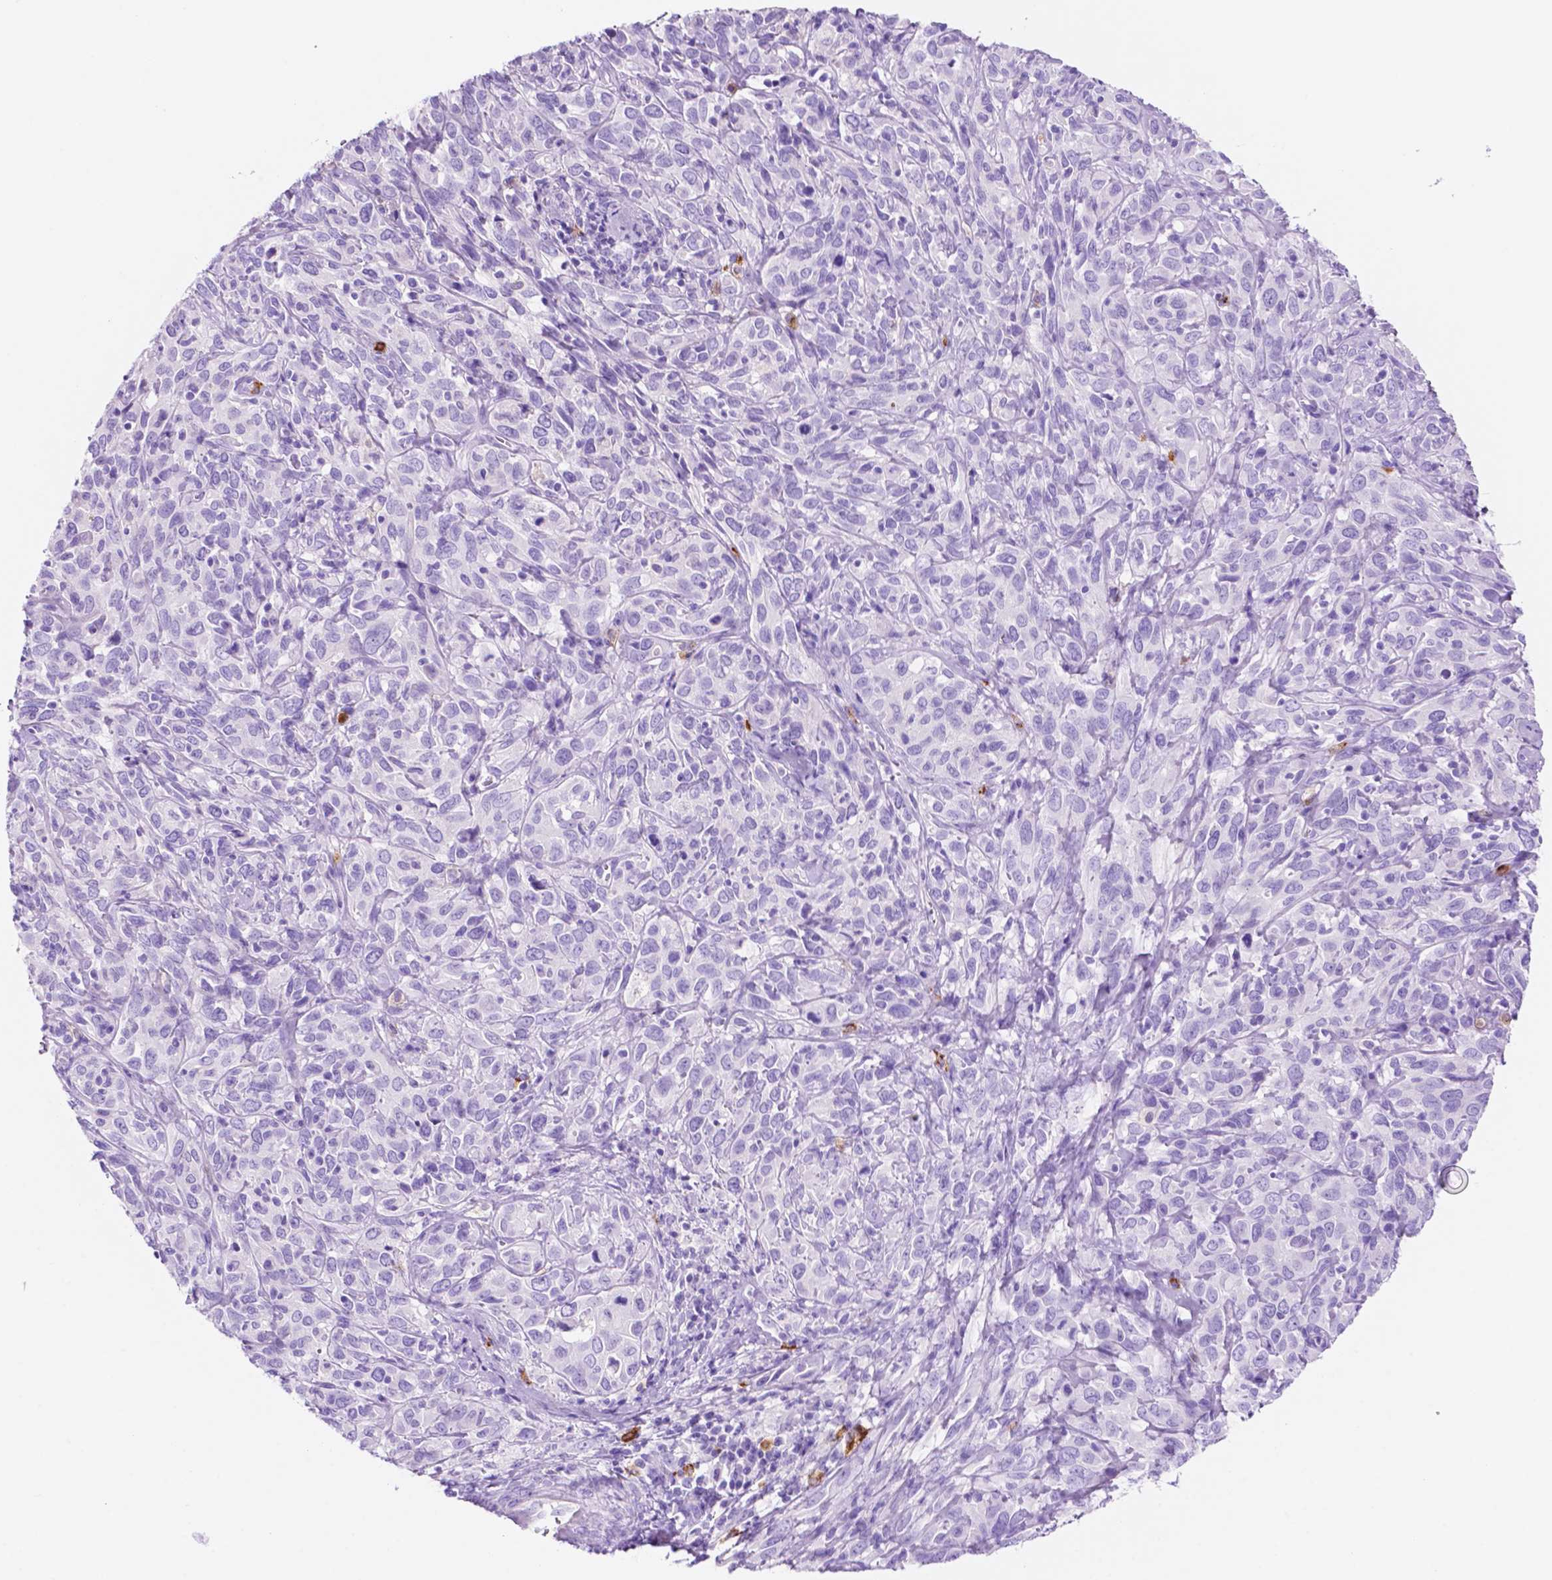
{"staining": {"intensity": "negative", "quantity": "none", "location": "none"}, "tissue": "cervical cancer", "cell_type": "Tumor cells", "image_type": "cancer", "snomed": [{"axis": "morphology", "description": "Normal tissue, NOS"}, {"axis": "morphology", "description": "Squamous cell carcinoma, NOS"}, {"axis": "topography", "description": "Cervix"}], "caption": "IHC micrograph of human cervical cancer stained for a protein (brown), which demonstrates no expression in tumor cells.", "gene": "FOXB2", "patient": {"sex": "female", "age": 51}}